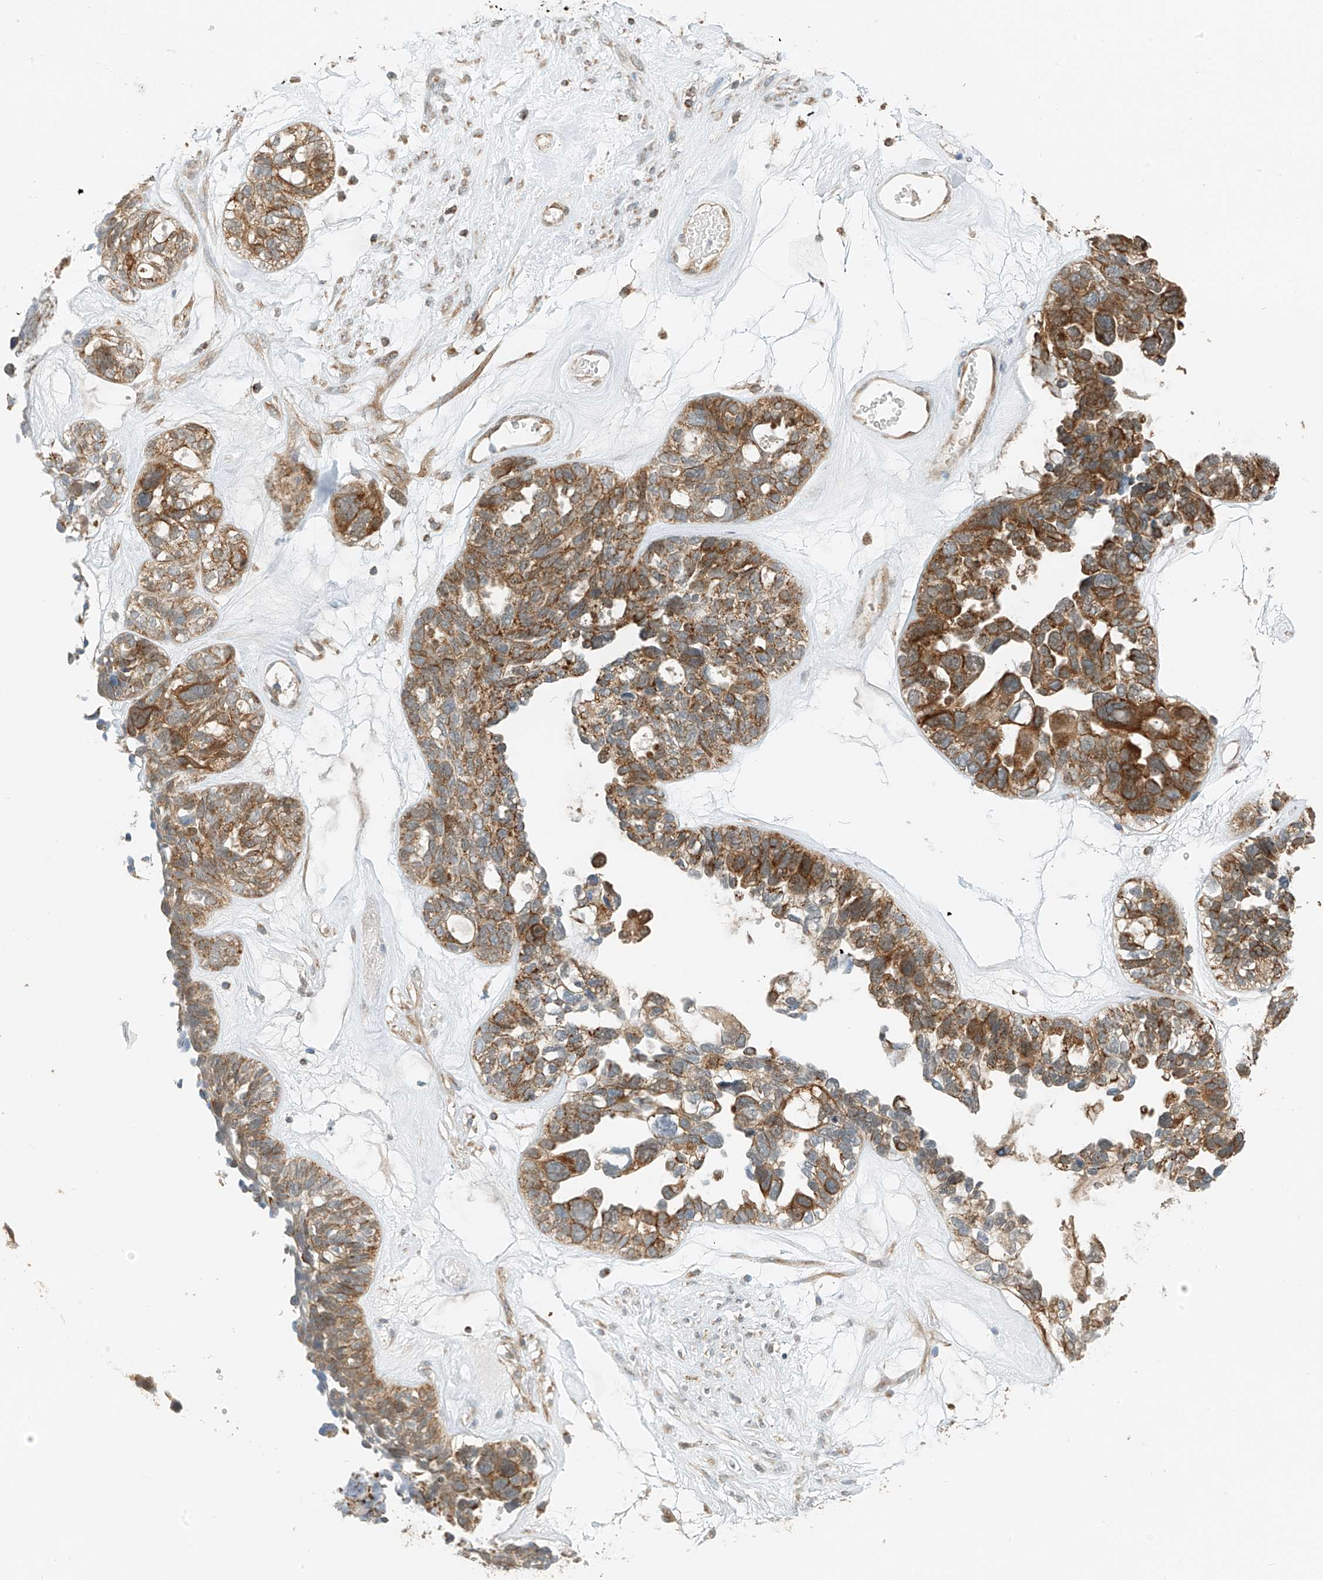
{"staining": {"intensity": "strong", "quantity": ">75%", "location": "cytoplasmic/membranous"}, "tissue": "ovarian cancer", "cell_type": "Tumor cells", "image_type": "cancer", "snomed": [{"axis": "morphology", "description": "Cystadenocarcinoma, serous, NOS"}, {"axis": "topography", "description": "Ovary"}], "caption": "Immunohistochemistry photomicrograph of neoplastic tissue: ovarian serous cystadenocarcinoma stained using immunohistochemistry (IHC) reveals high levels of strong protein expression localized specifically in the cytoplasmic/membranous of tumor cells, appearing as a cytoplasmic/membranous brown color.", "gene": "PPA2", "patient": {"sex": "female", "age": 79}}